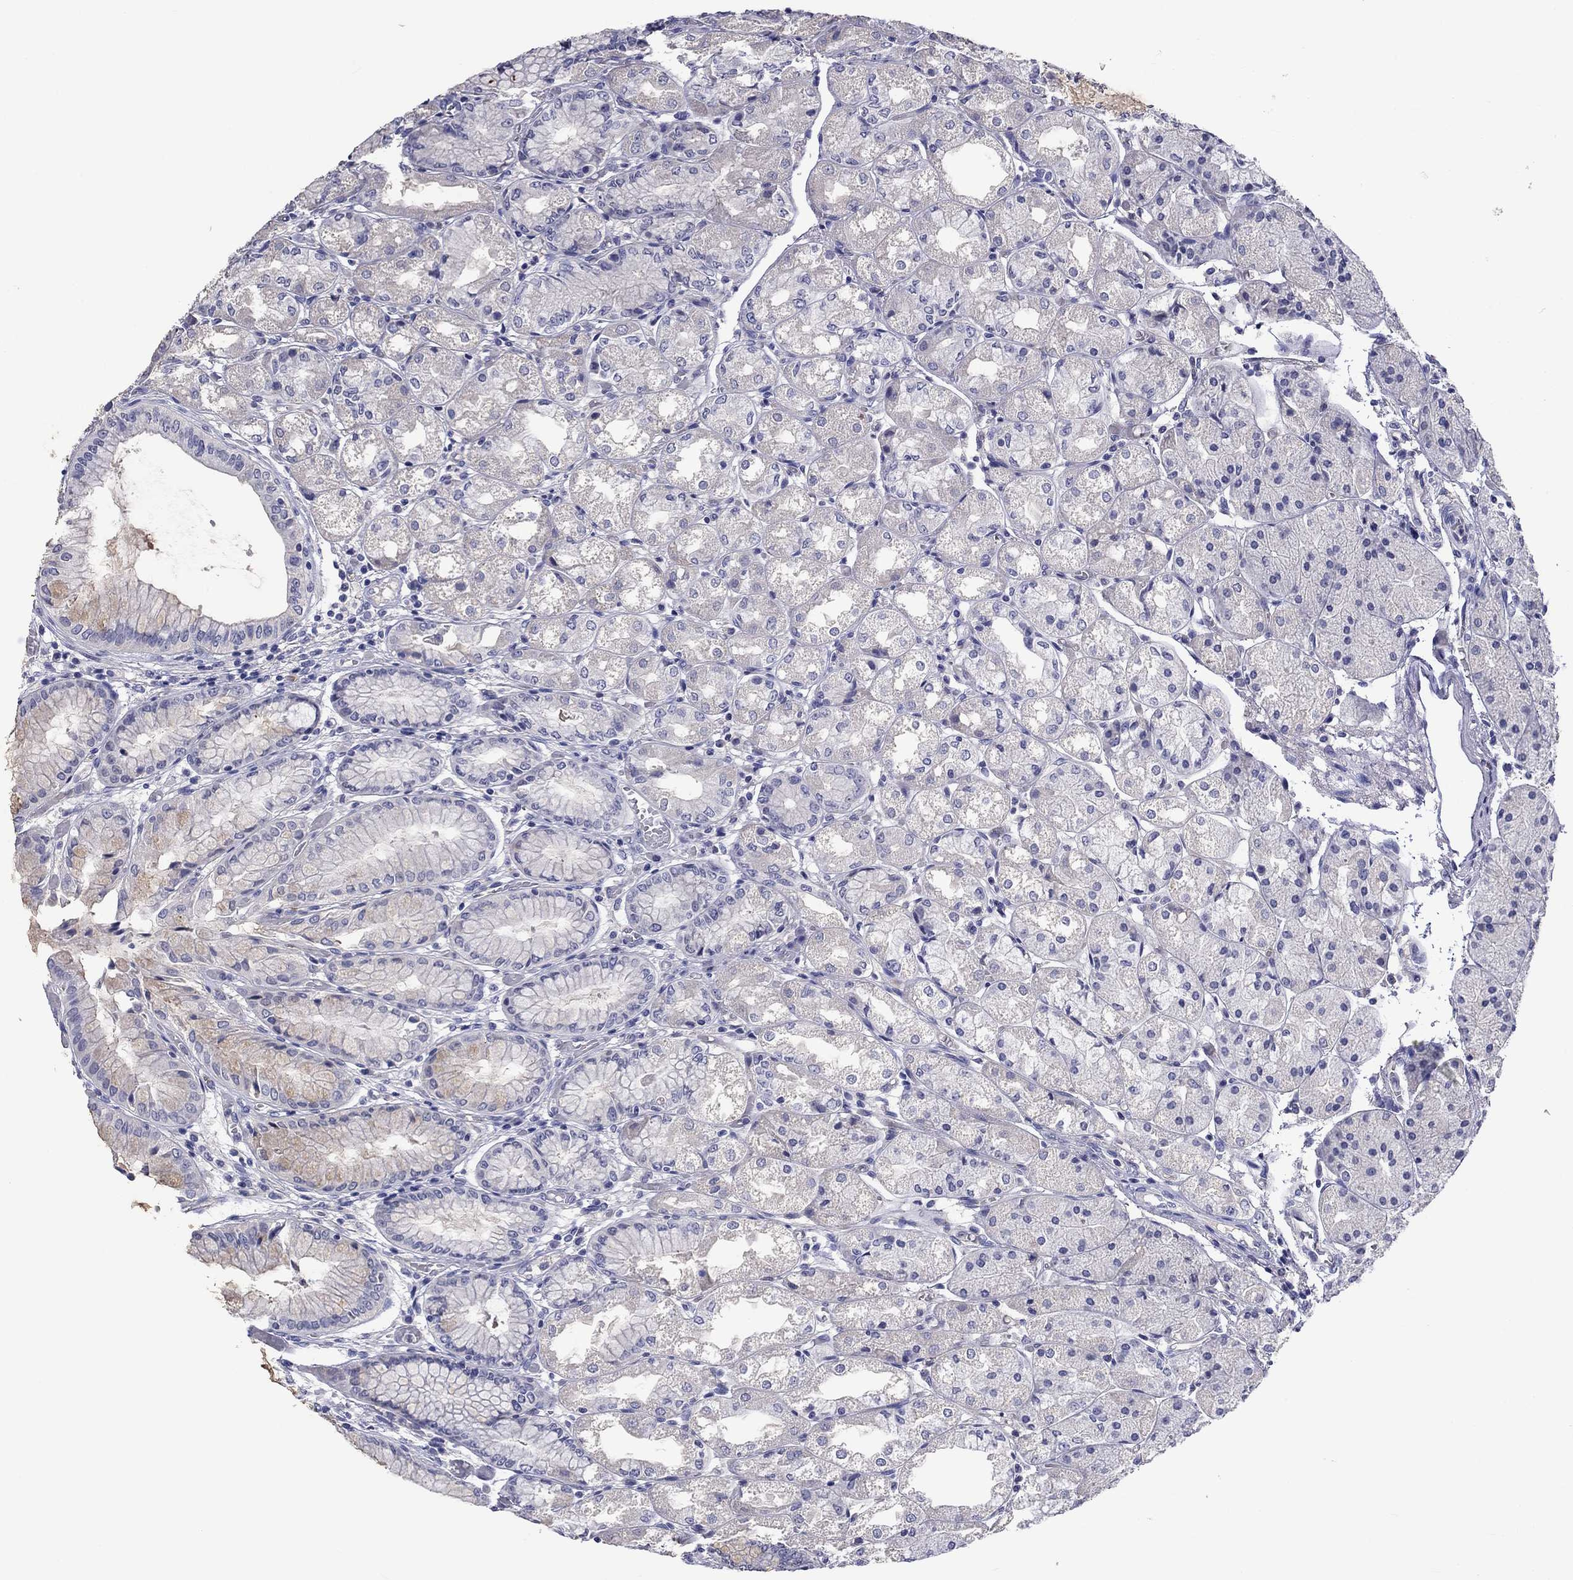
{"staining": {"intensity": "negative", "quantity": "none", "location": "none"}, "tissue": "stomach", "cell_type": "Glandular cells", "image_type": "normal", "snomed": [{"axis": "morphology", "description": "Normal tissue, NOS"}, {"axis": "topography", "description": "Stomach, upper"}], "caption": "DAB immunohistochemical staining of unremarkable stomach displays no significant positivity in glandular cells.", "gene": "CNDP1", "patient": {"sex": "male", "age": 72}}